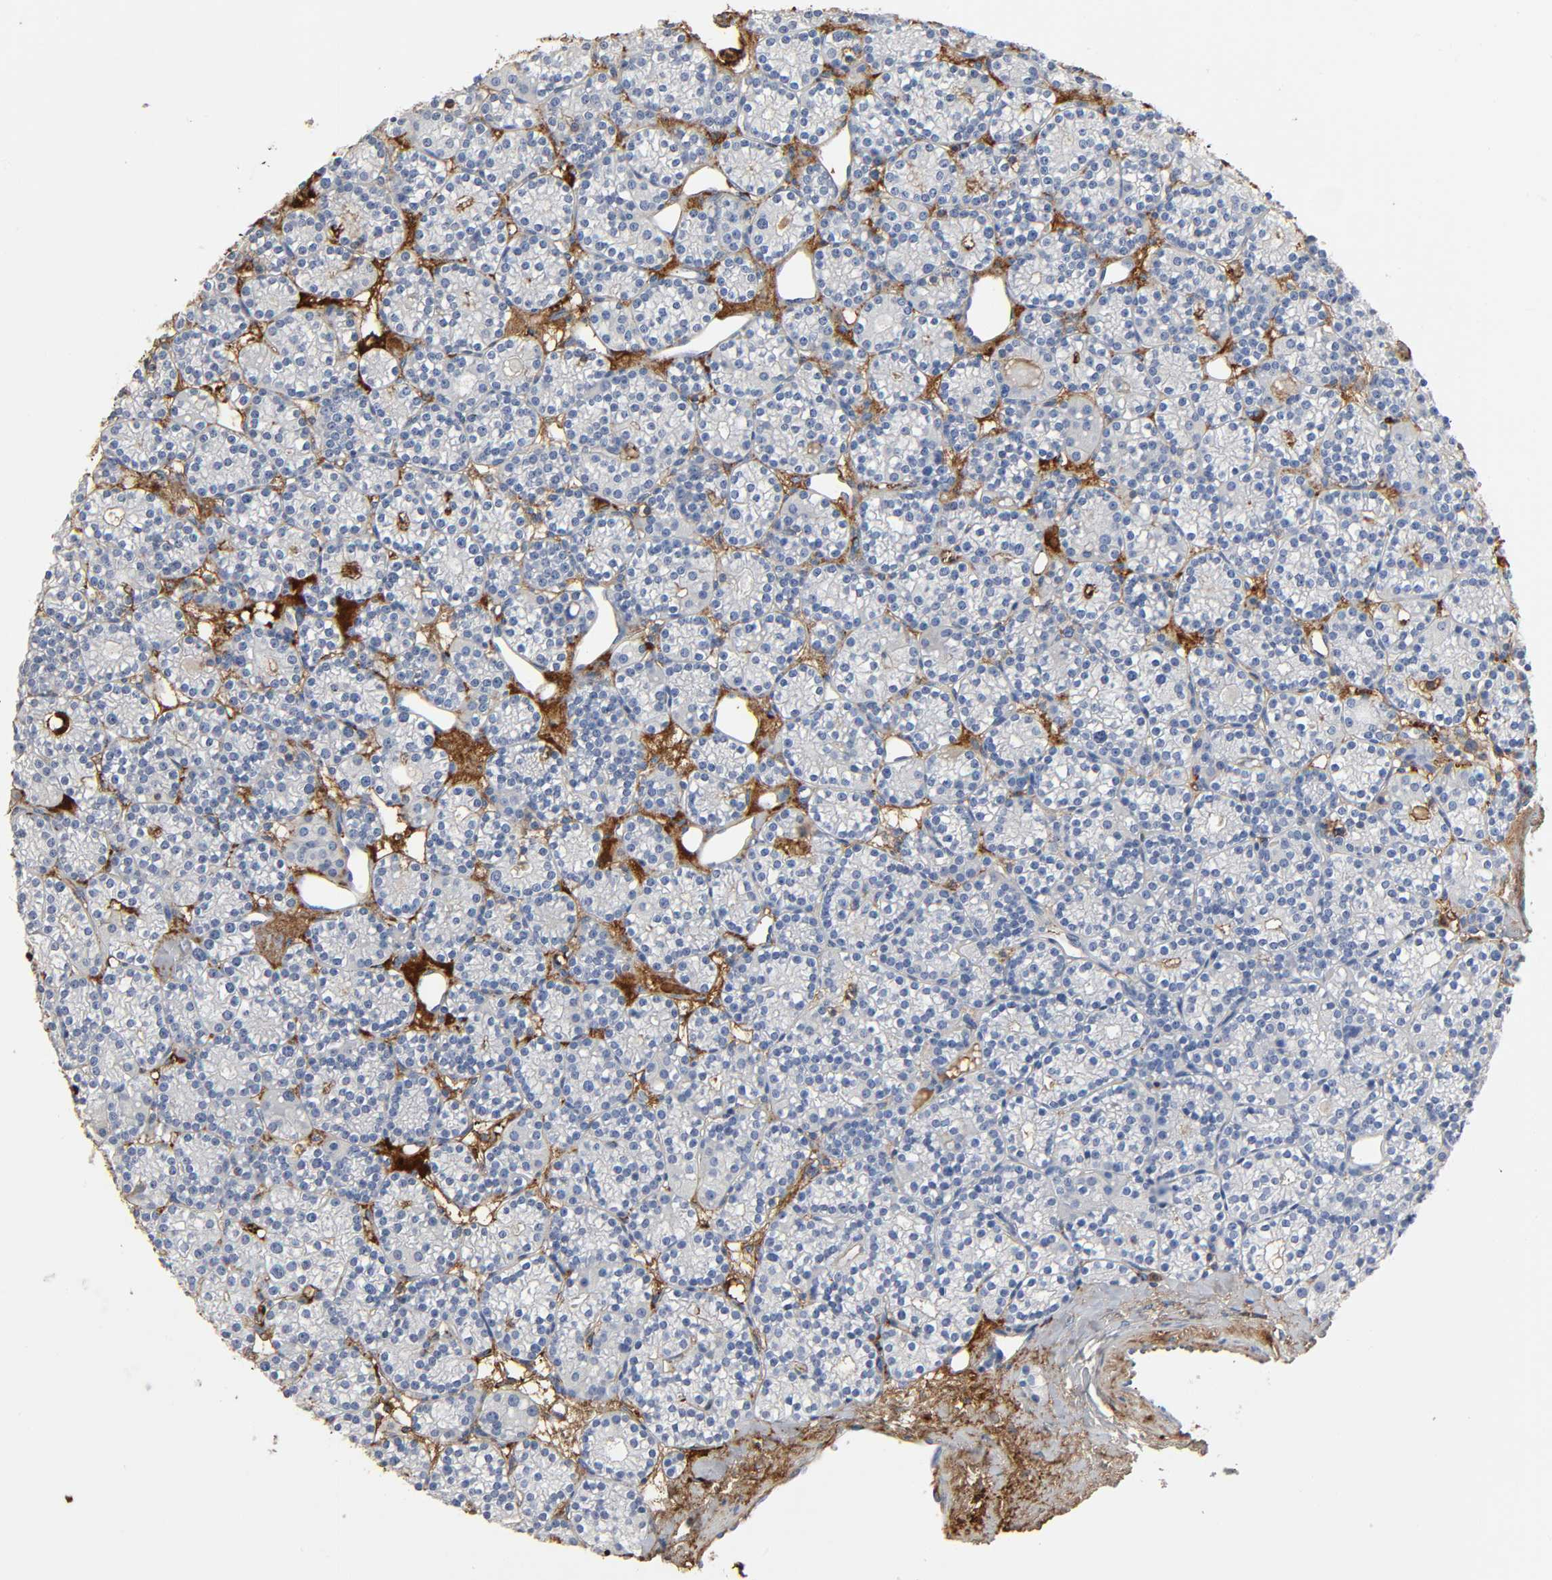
{"staining": {"intensity": "negative", "quantity": "none", "location": "none"}, "tissue": "parathyroid gland", "cell_type": "Glandular cells", "image_type": "normal", "snomed": [{"axis": "morphology", "description": "Normal tissue, NOS"}, {"axis": "topography", "description": "Parathyroid gland"}], "caption": "This is a histopathology image of IHC staining of normal parathyroid gland, which shows no positivity in glandular cells. (DAB immunohistochemistry (IHC) with hematoxylin counter stain).", "gene": "C3", "patient": {"sex": "female", "age": 64}}